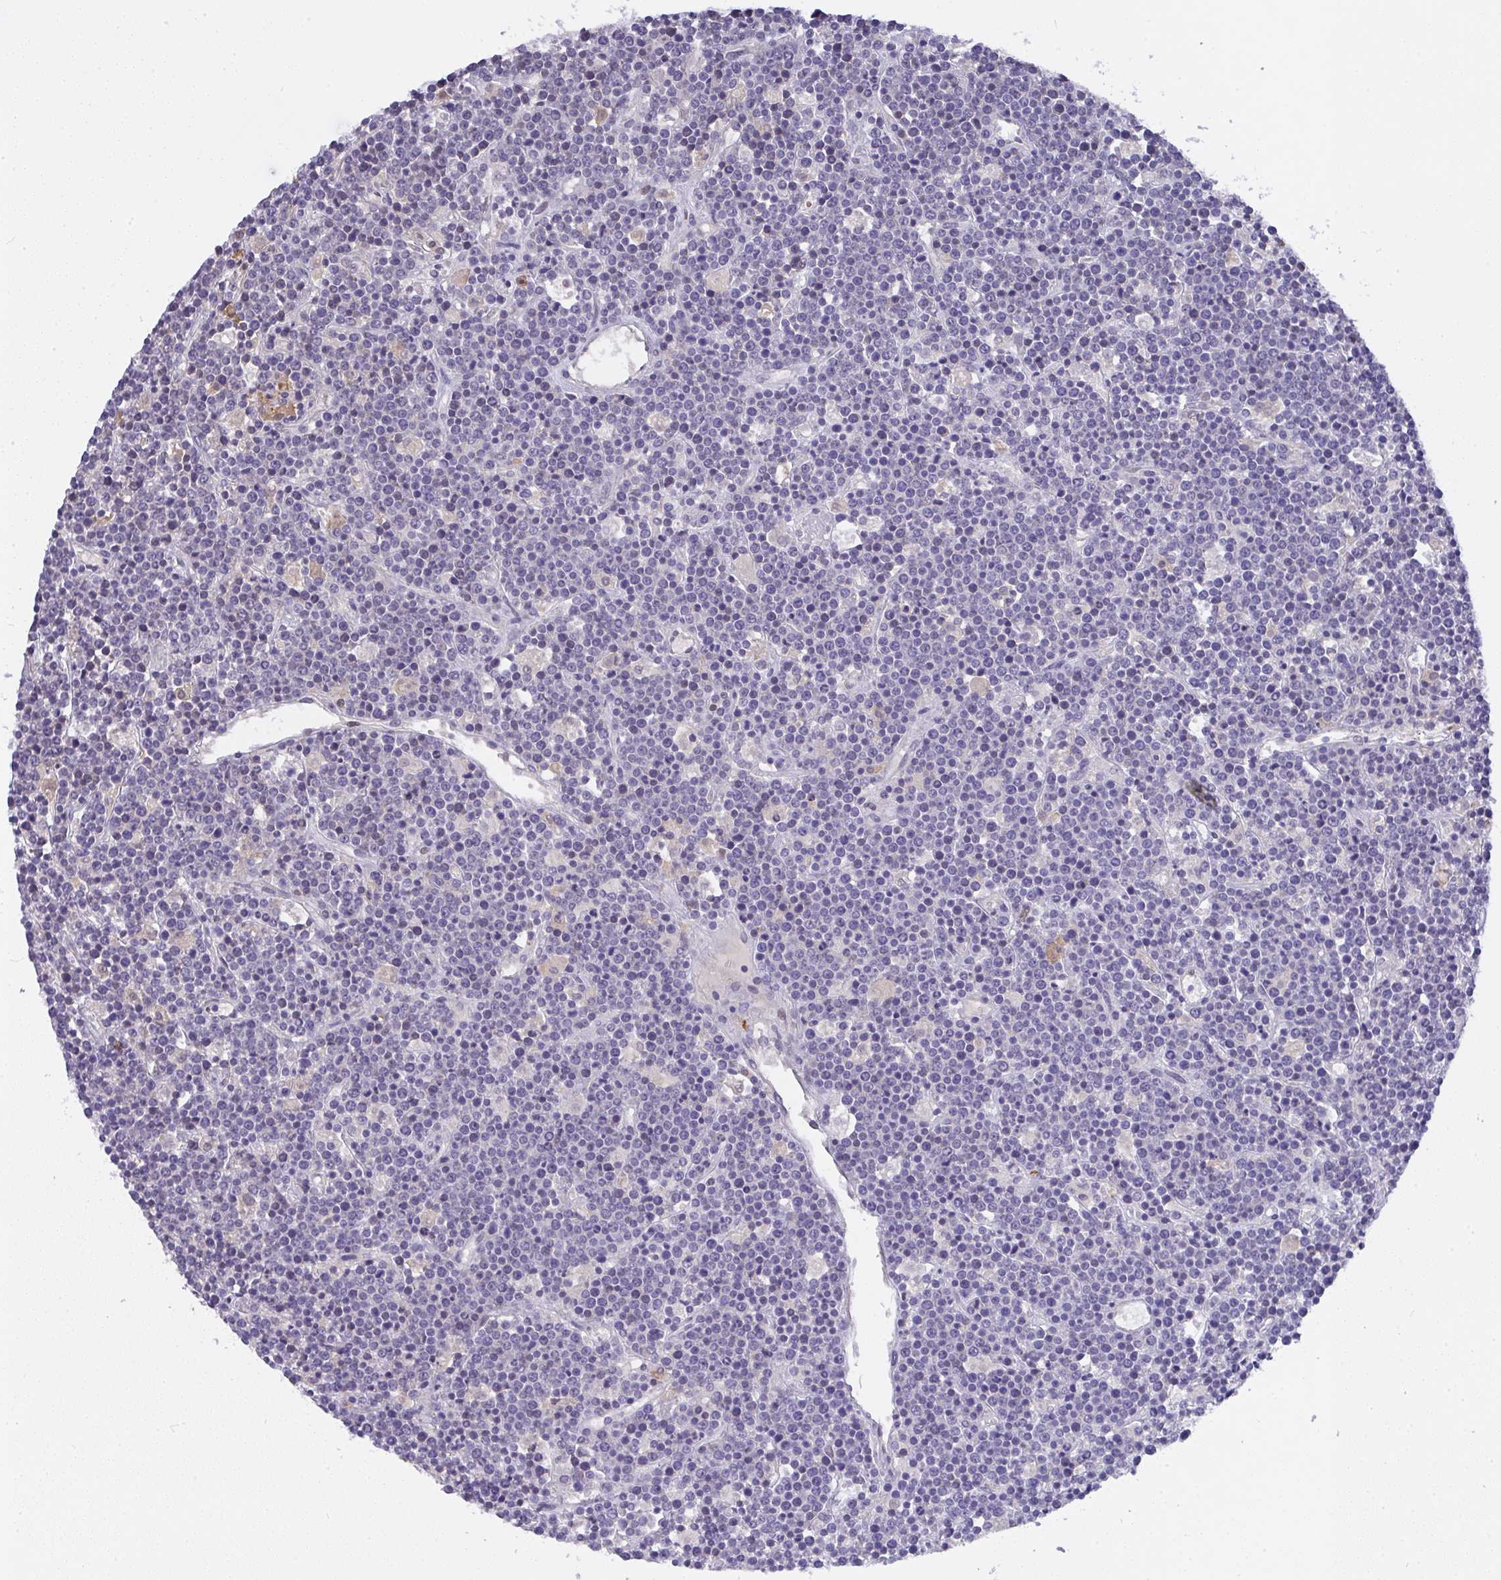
{"staining": {"intensity": "negative", "quantity": "none", "location": "none"}, "tissue": "lymphoma", "cell_type": "Tumor cells", "image_type": "cancer", "snomed": [{"axis": "morphology", "description": "Malignant lymphoma, non-Hodgkin's type, High grade"}, {"axis": "topography", "description": "Ovary"}], "caption": "High-grade malignant lymphoma, non-Hodgkin's type was stained to show a protein in brown. There is no significant expression in tumor cells.", "gene": "BBX", "patient": {"sex": "female", "age": 56}}